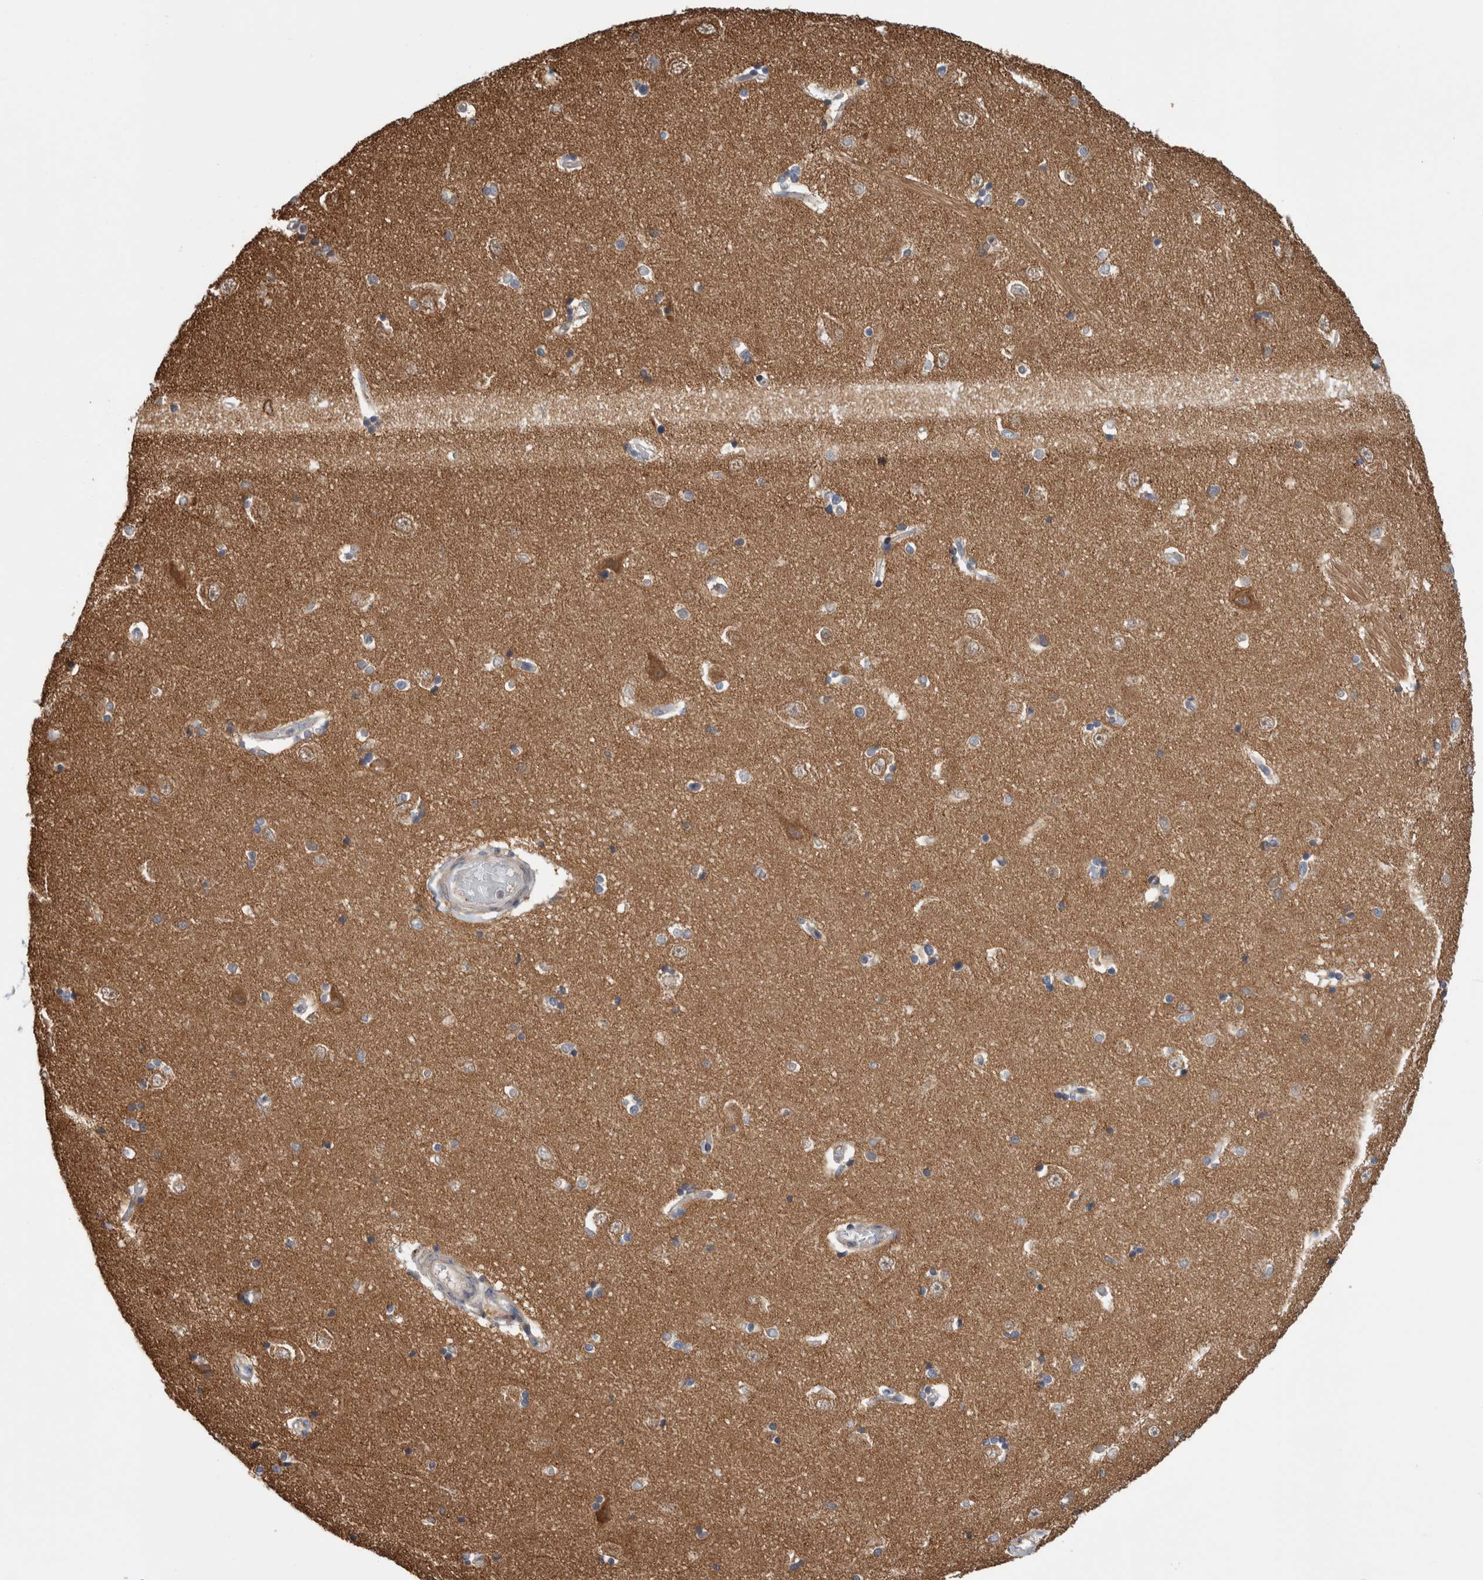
{"staining": {"intensity": "moderate", "quantity": "25%-75%", "location": "cytoplasmic/membranous"}, "tissue": "hippocampus", "cell_type": "Glial cells", "image_type": "normal", "snomed": [{"axis": "morphology", "description": "Normal tissue, NOS"}, {"axis": "topography", "description": "Hippocampus"}], "caption": "Immunohistochemical staining of benign human hippocampus displays 25%-75% levels of moderate cytoplasmic/membranous protein staining in about 25%-75% of glial cells.", "gene": "ADGRL3", "patient": {"sex": "male", "age": 45}}